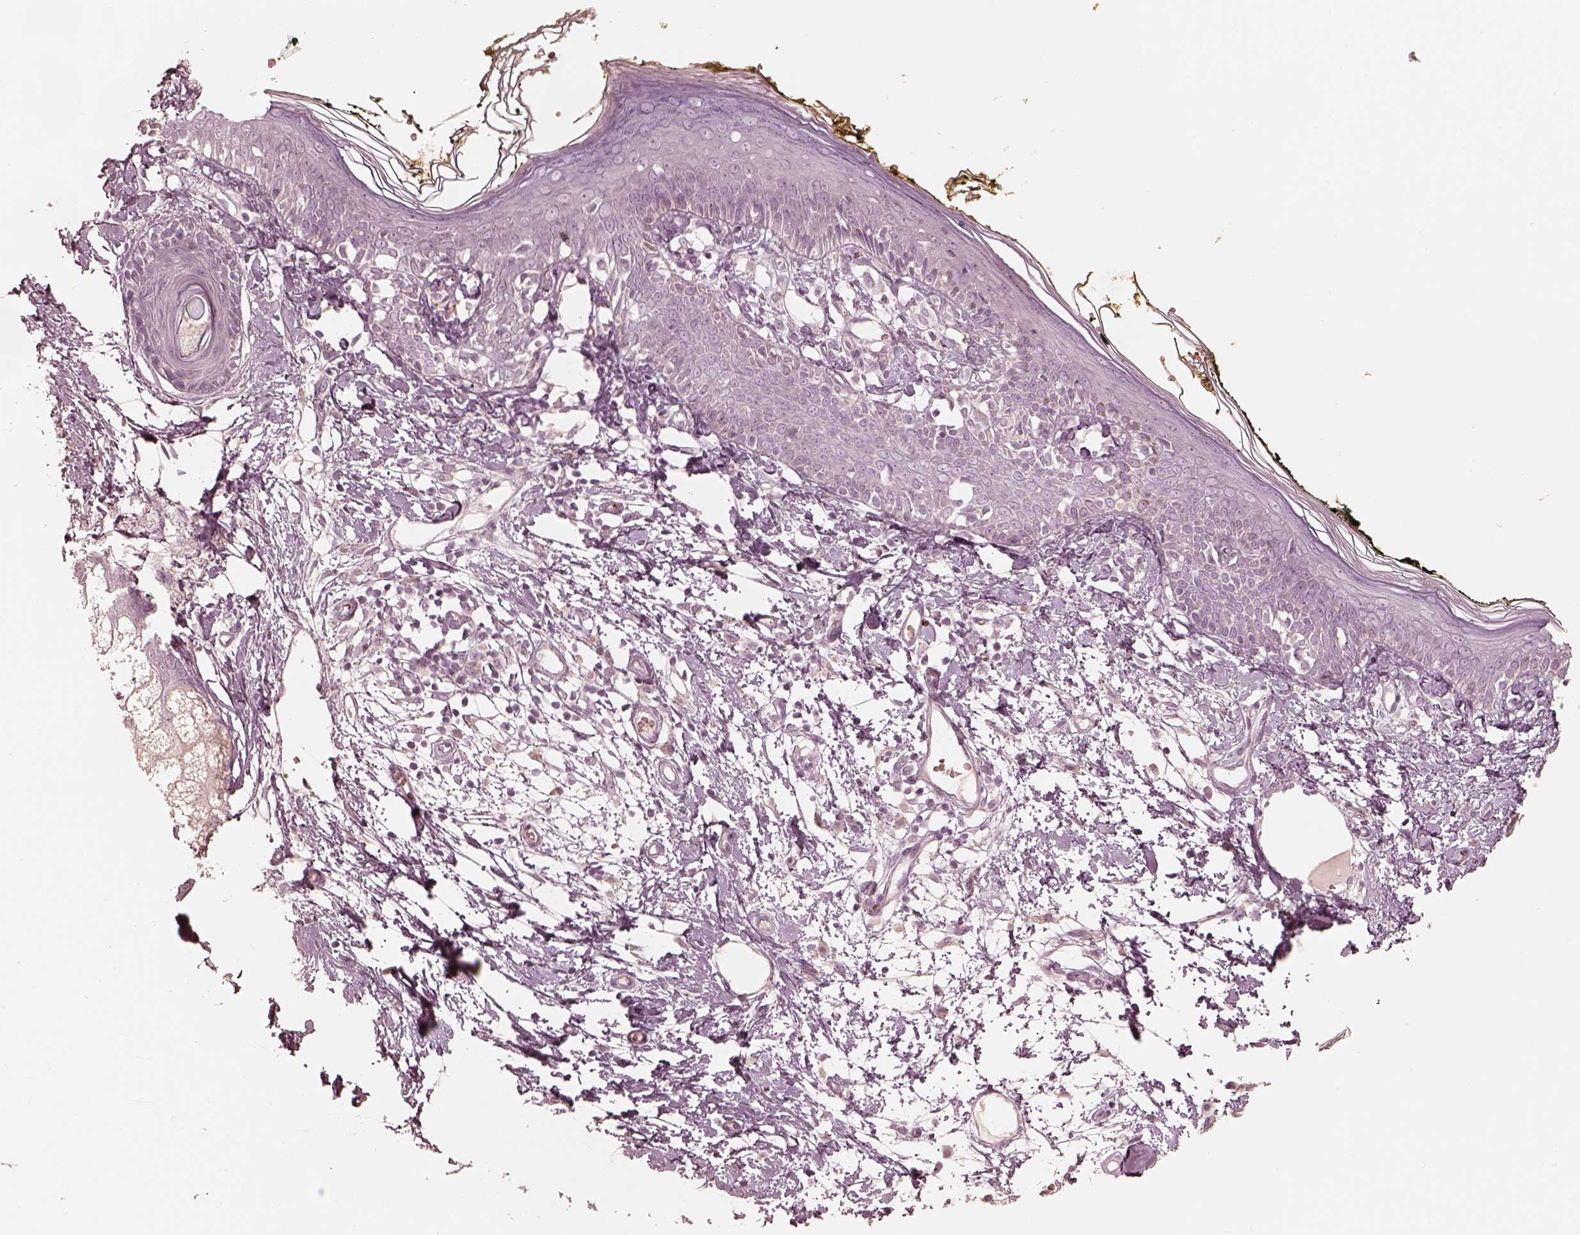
{"staining": {"intensity": "negative", "quantity": "none", "location": "none"}, "tissue": "skin", "cell_type": "Fibroblasts", "image_type": "normal", "snomed": [{"axis": "morphology", "description": "Normal tissue, NOS"}, {"axis": "topography", "description": "Skin"}], "caption": "This micrograph is of benign skin stained with immunohistochemistry to label a protein in brown with the nuclei are counter-stained blue. There is no staining in fibroblasts. (Brightfield microscopy of DAB (3,3'-diaminobenzidine) immunohistochemistry (IHC) at high magnification).", "gene": "ANKLE1", "patient": {"sex": "male", "age": 76}}